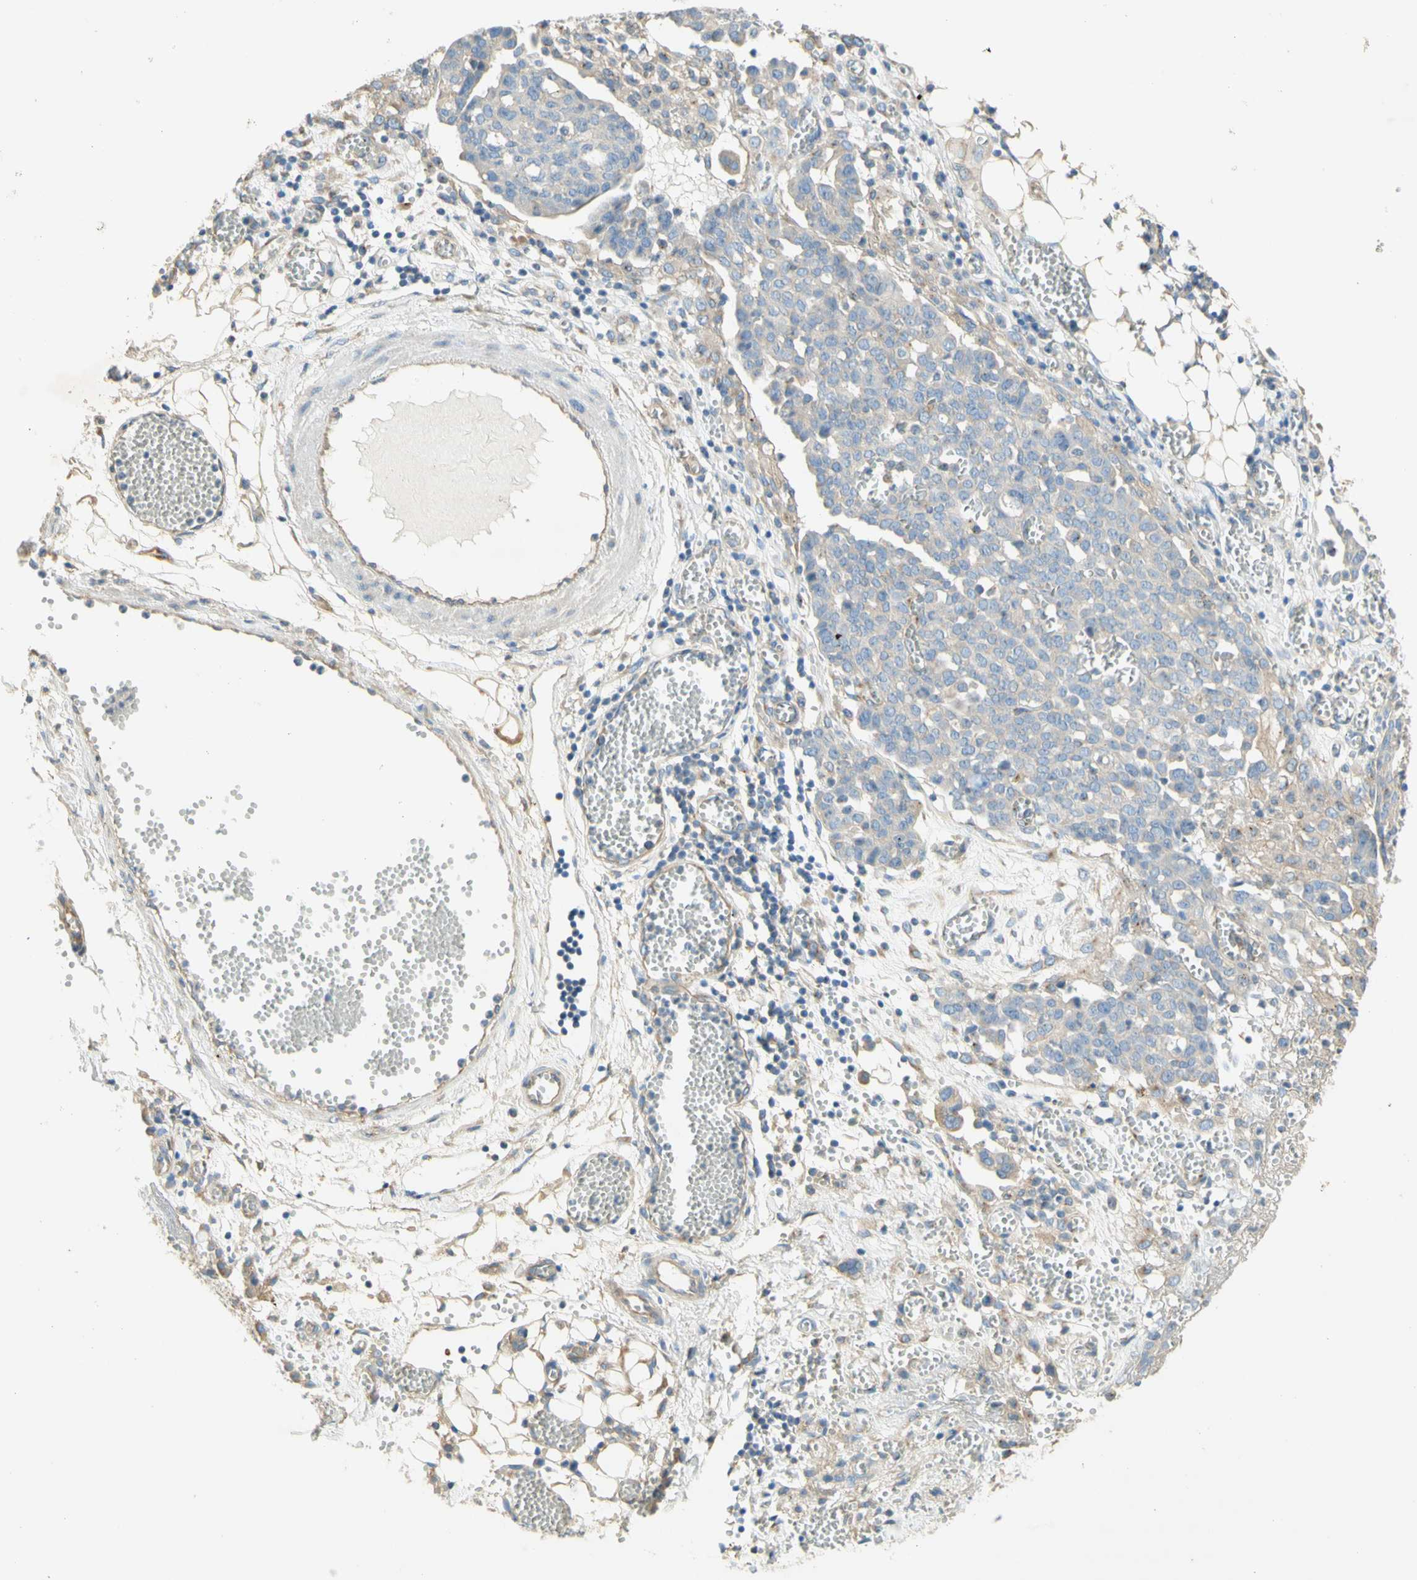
{"staining": {"intensity": "negative", "quantity": "none", "location": "none"}, "tissue": "ovarian cancer", "cell_type": "Tumor cells", "image_type": "cancer", "snomed": [{"axis": "morphology", "description": "Cystadenocarcinoma, serous, NOS"}, {"axis": "topography", "description": "Soft tissue"}, {"axis": "topography", "description": "Ovary"}], "caption": "Immunohistochemical staining of serous cystadenocarcinoma (ovarian) shows no significant staining in tumor cells.", "gene": "DYNC1H1", "patient": {"sex": "female", "age": 57}}